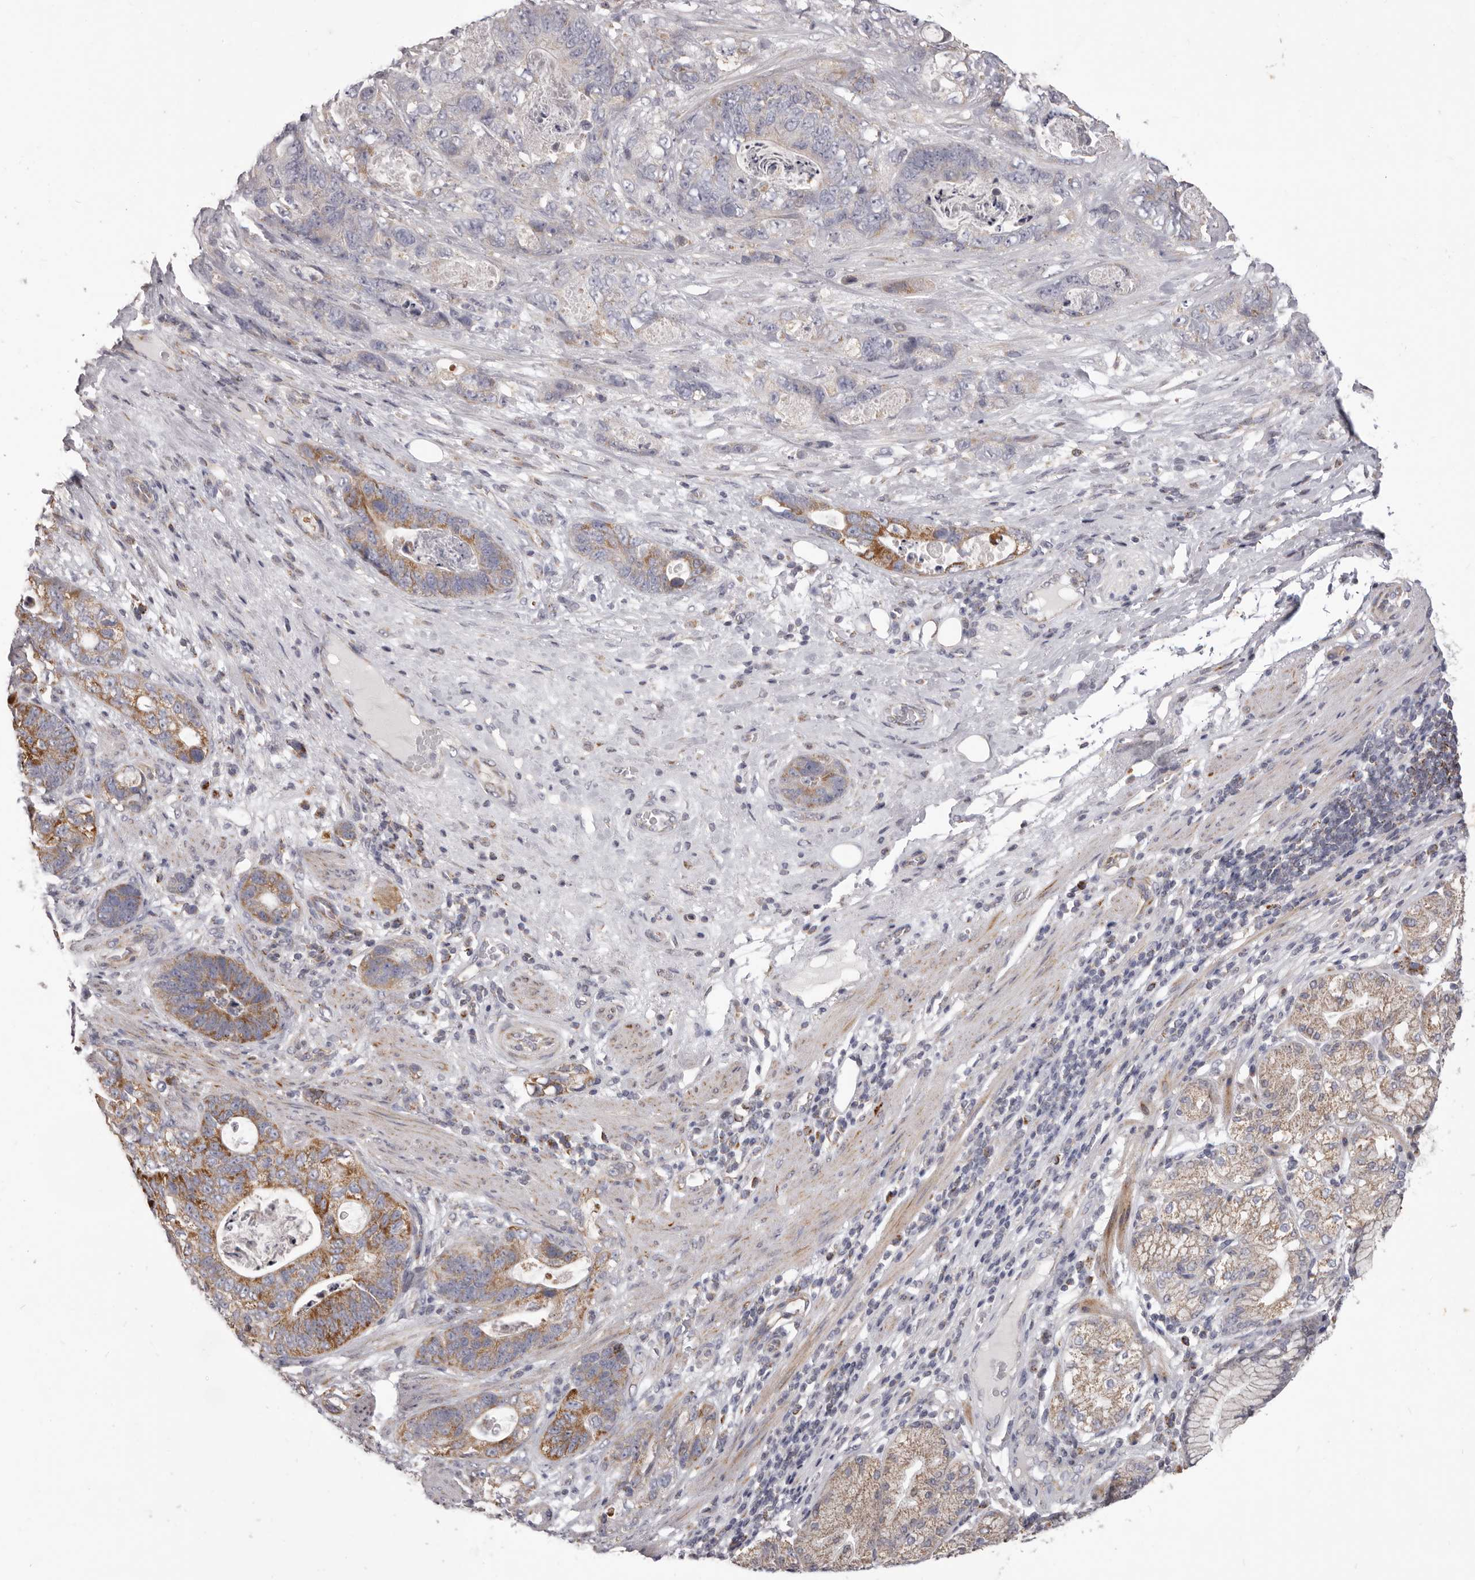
{"staining": {"intensity": "moderate", "quantity": "<25%", "location": "cytoplasmic/membranous"}, "tissue": "stomach cancer", "cell_type": "Tumor cells", "image_type": "cancer", "snomed": [{"axis": "morphology", "description": "Normal tissue, NOS"}, {"axis": "morphology", "description": "Adenocarcinoma, NOS"}, {"axis": "topography", "description": "Stomach"}], "caption": "Immunohistochemistry (IHC) of human stomach cancer displays low levels of moderate cytoplasmic/membranous staining in about <25% of tumor cells.", "gene": "PRMT2", "patient": {"sex": "female", "age": 89}}